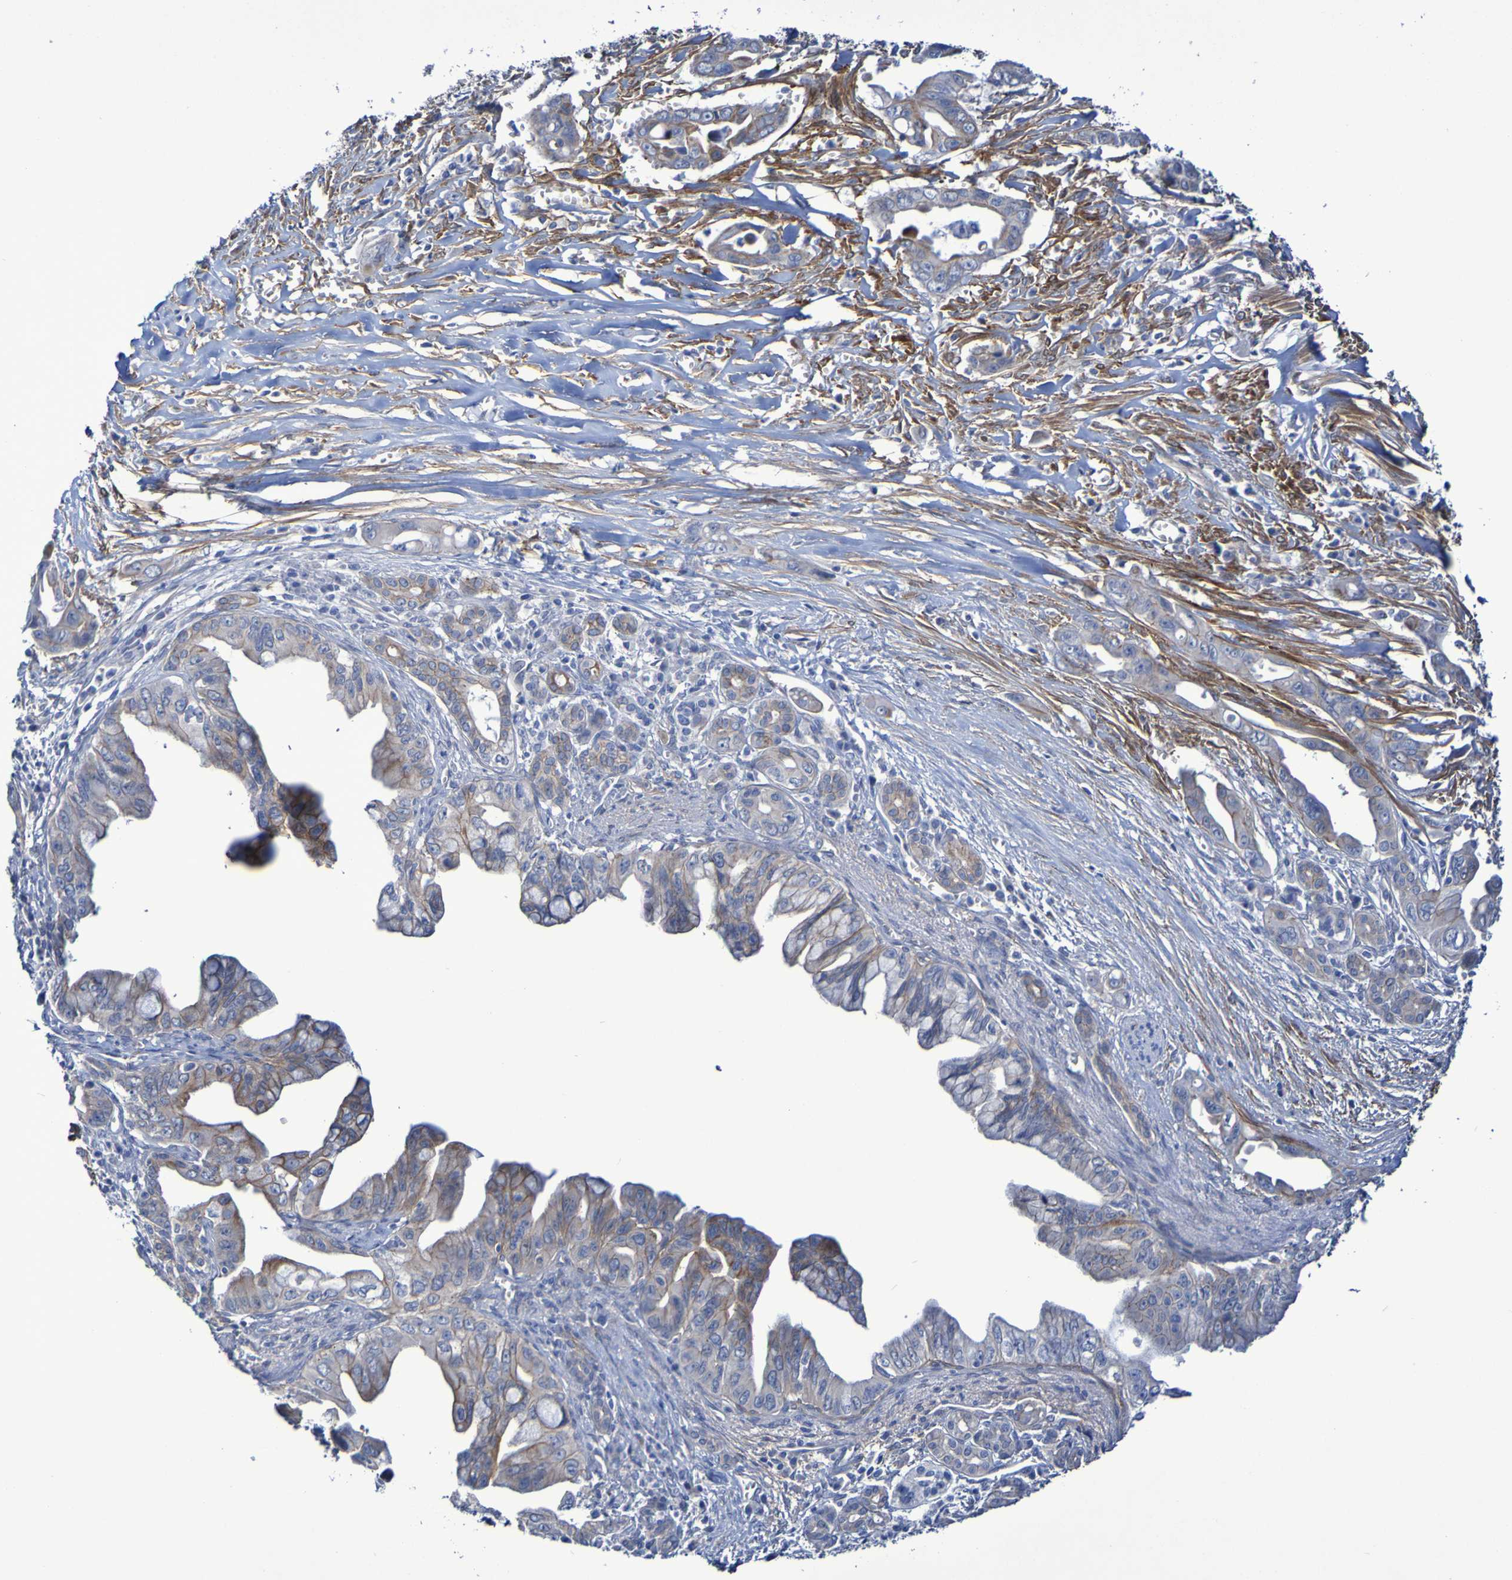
{"staining": {"intensity": "weak", "quantity": "25%-75%", "location": "cytoplasmic/membranous"}, "tissue": "pancreatic cancer", "cell_type": "Tumor cells", "image_type": "cancer", "snomed": [{"axis": "morphology", "description": "Adenocarcinoma, NOS"}, {"axis": "topography", "description": "Pancreas"}], "caption": "Immunohistochemical staining of pancreatic cancer (adenocarcinoma) exhibits low levels of weak cytoplasmic/membranous positivity in approximately 25%-75% of tumor cells.", "gene": "LPP", "patient": {"sex": "male", "age": 59}}